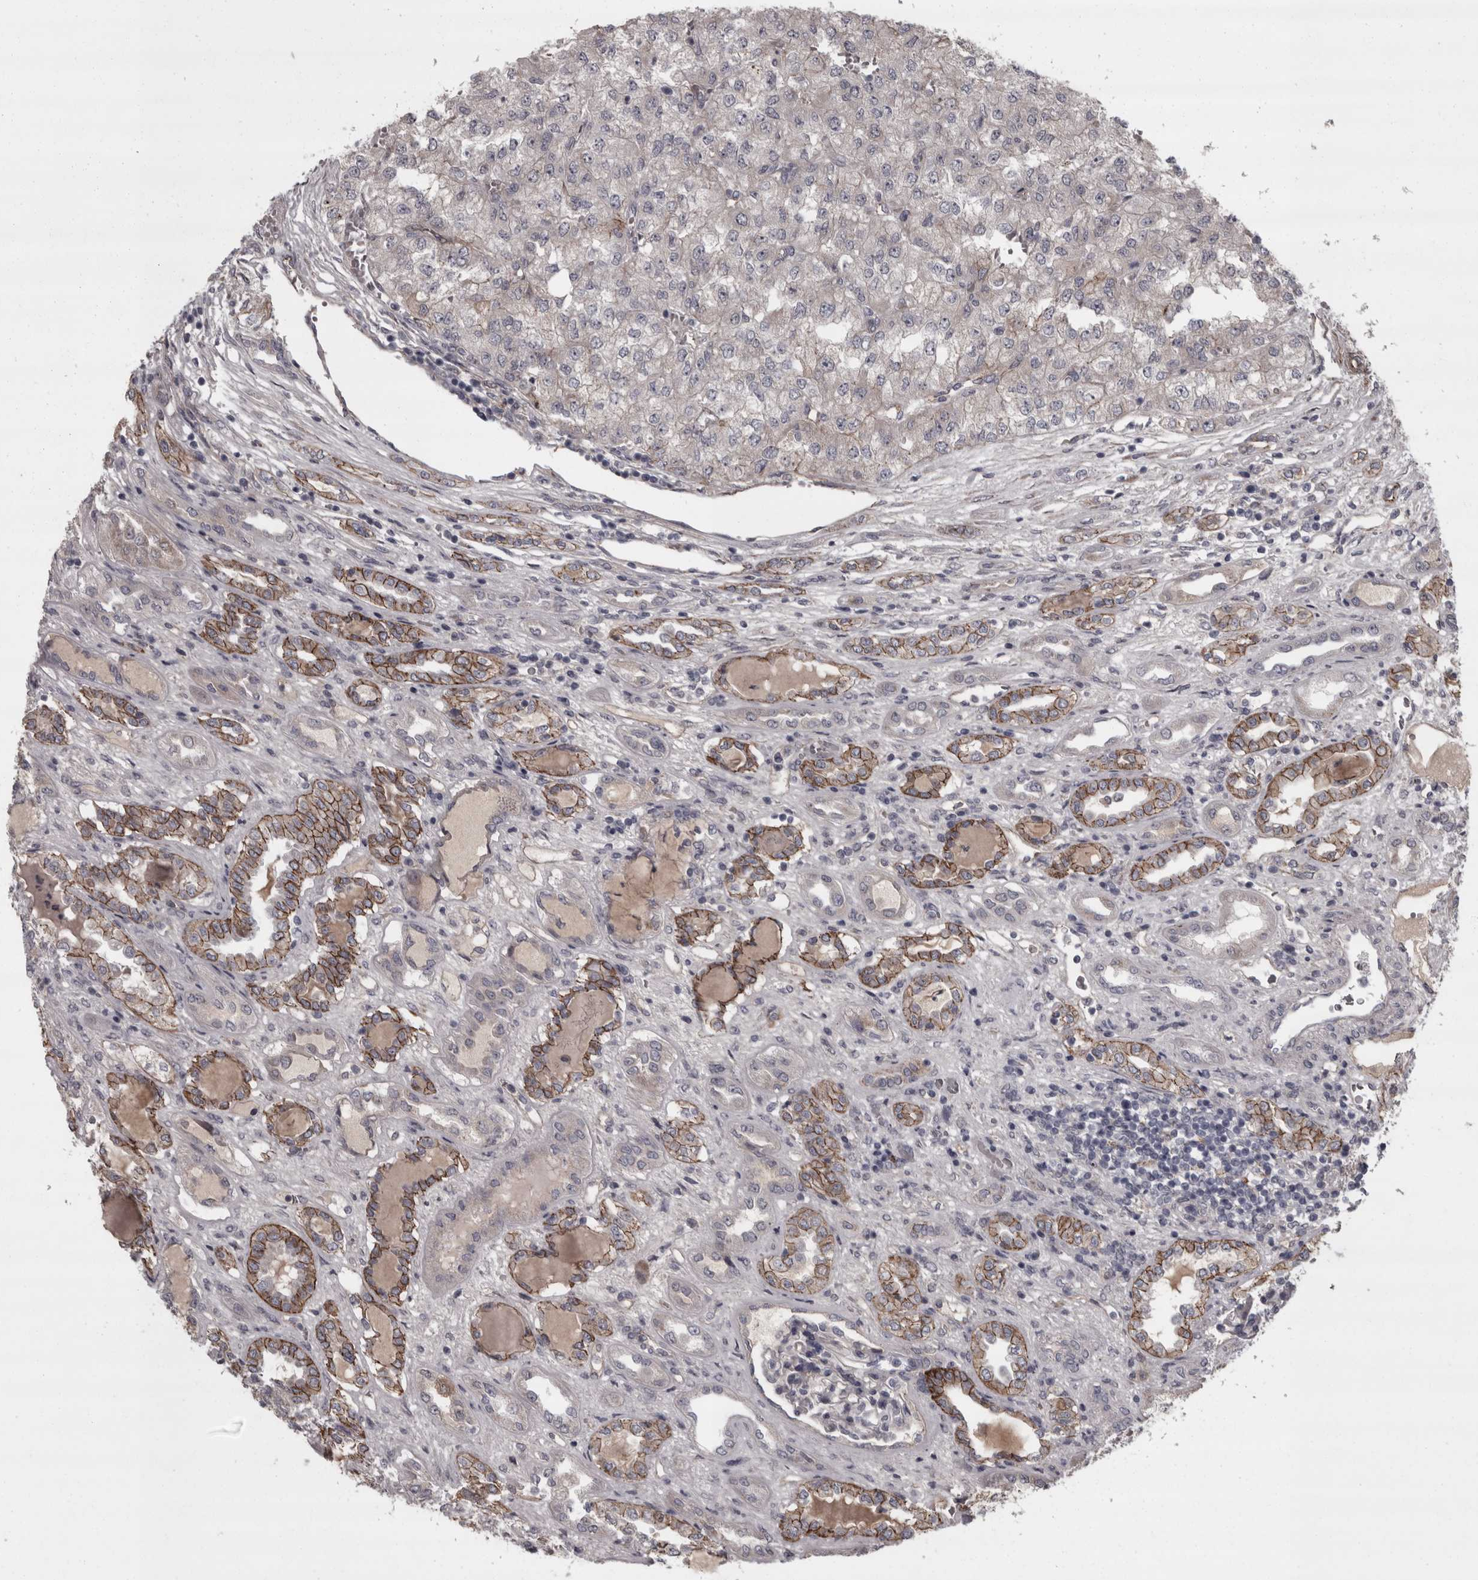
{"staining": {"intensity": "negative", "quantity": "none", "location": "none"}, "tissue": "renal cancer", "cell_type": "Tumor cells", "image_type": "cancer", "snomed": [{"axis": "morphology", "description": "Adenocarcinoma, NOS"}, {"axis": "topography", "description": "Kidney"}], "caption": "This is an immunohistochemistry (IHC) photomicrograph of renal adenocarcinoma. There is no positivity in tumor cells.", "gene": "PCDH17", "patient": {"sex": "female", "age": 54}}